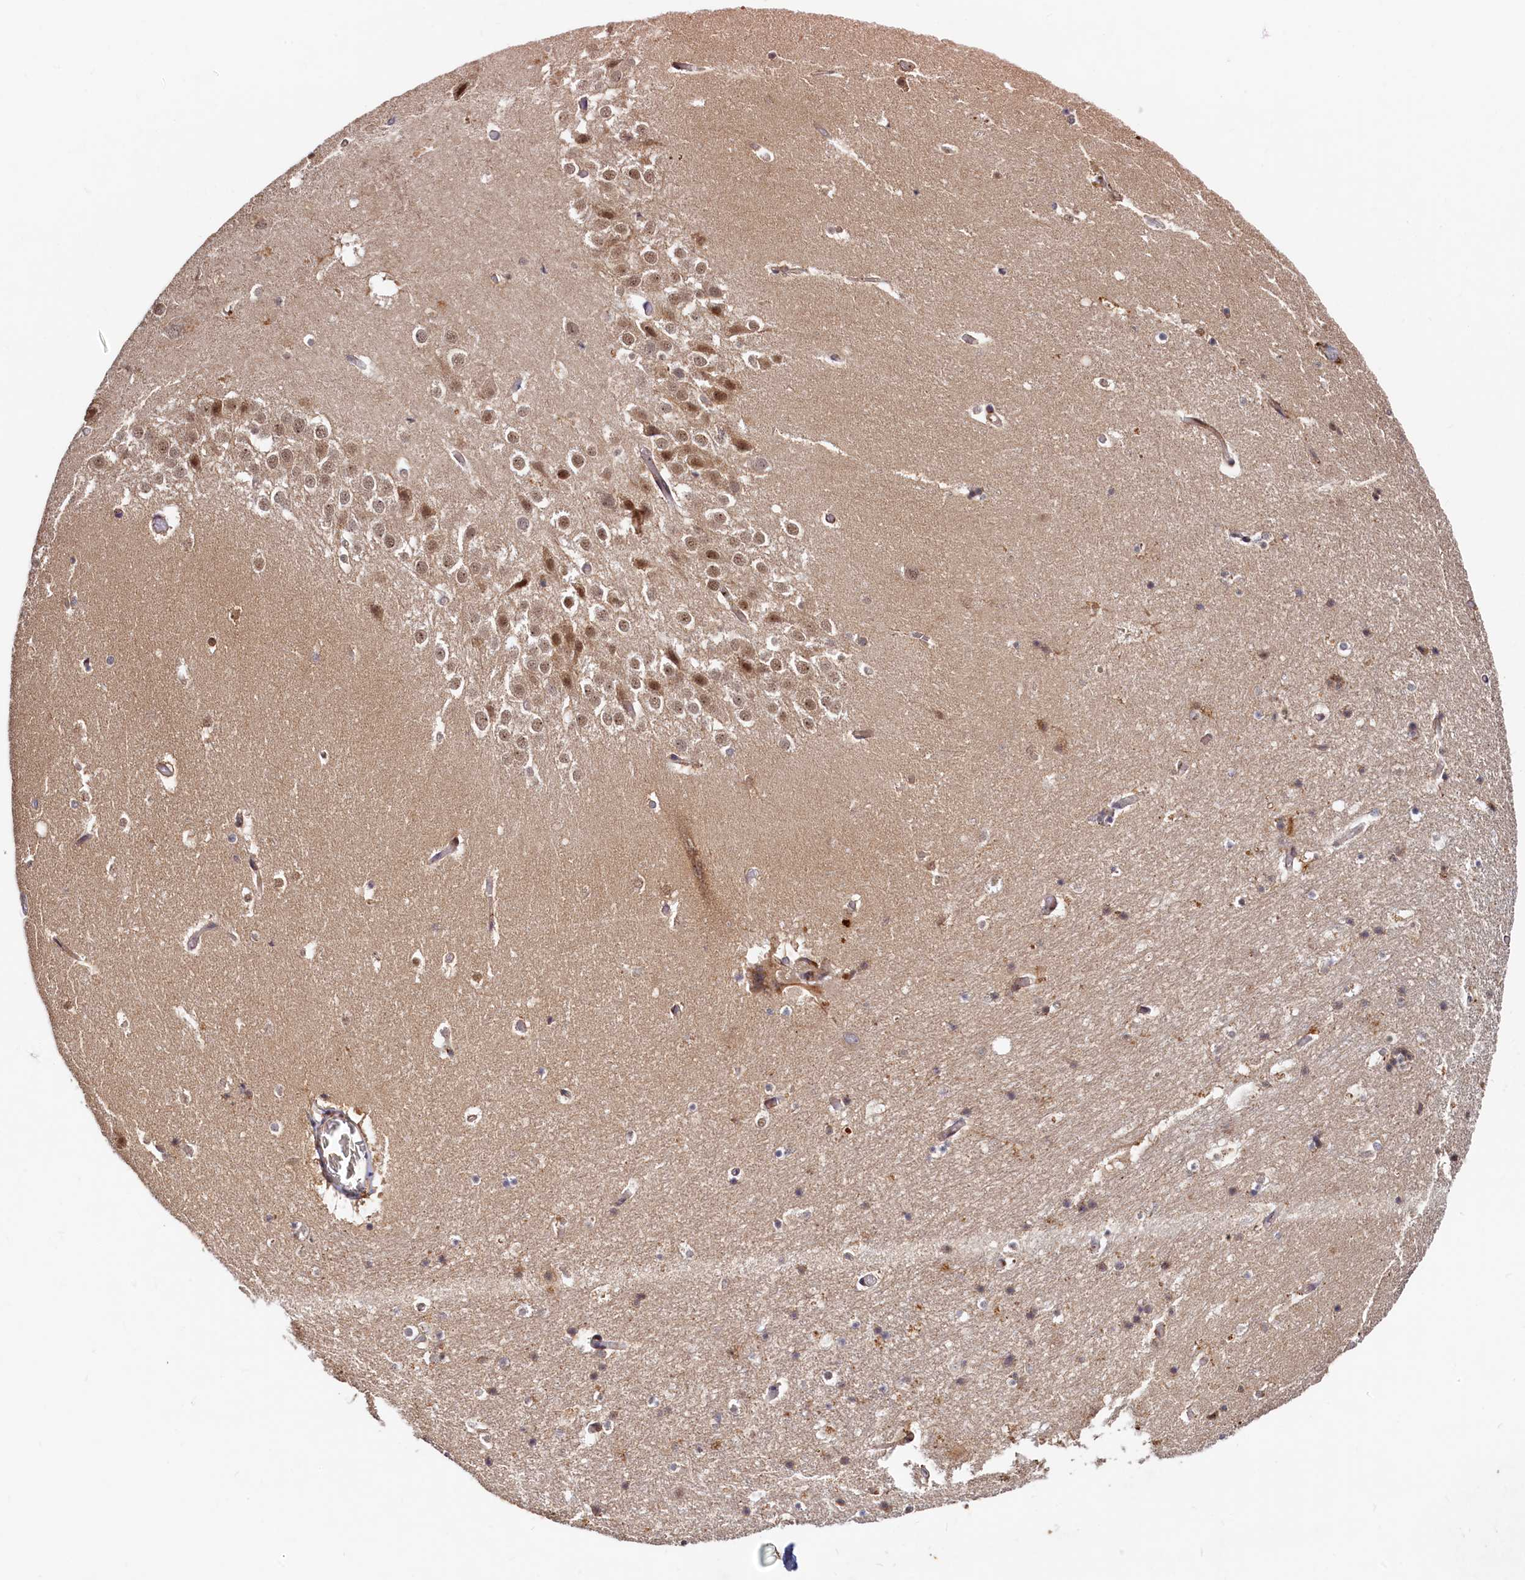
{"staining": {"intensity": "moderate", "quantity": "<25%", "location": "nuclear"}, "tissue": "hippocampus", "cell_type": "Glial cells", "image_type": "normal", "snomed": [{"axis": "morphology", "description": "Normal tissue, NOS"}, {"axis": "topography", "description": "Hippocampus"}], "caption": "Hippocampus stained with immunohistochemistry reveals moderate nuclear expression in about <25% of glial cells. (Stains: DAB (3,3'-diaminobenzidine) in brown, nuclei in blue, Microscopy: brightfield microscopy at high magnification).", "gene": "TRAPPC4", "patient": {"sex": "female", "age": 52}}